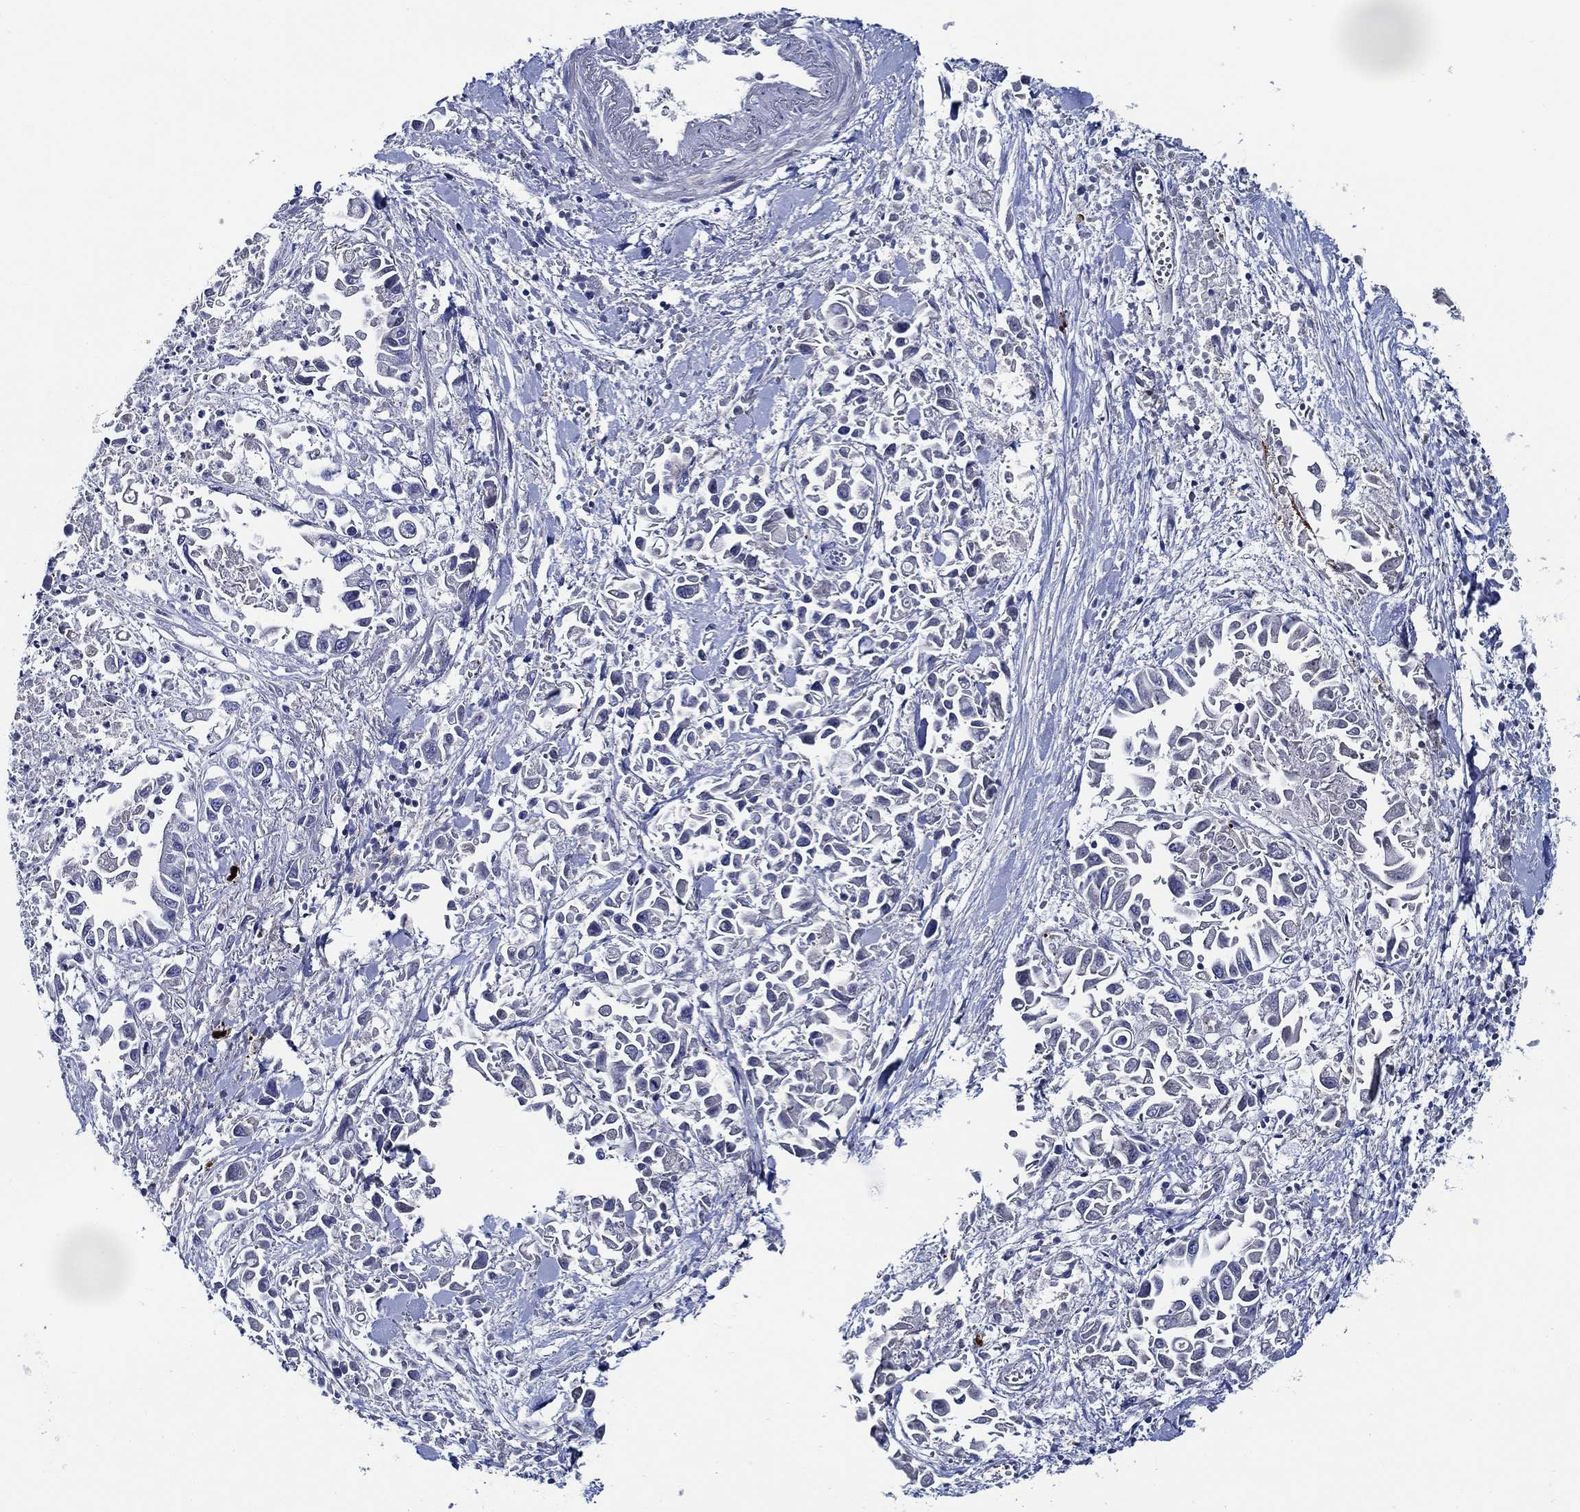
{"staining": {"intensity": "negative", "quantity": "none", "location": "none"}, "tissue": "pancreatic cancer", "cell_type": "Tumor cells", "image_type": "cancer", "snomed": [{"axis": "morphology", "description": "Adenocarcinoma, NOS"}, {"axis": "topography", "description": "Pancreas"}], "caption": "The photomicrograph shows no staining of tumor cells in pancreatic cancer.", "gene": "ALOX12", "patient": {"sex": "female", "age": 83}}